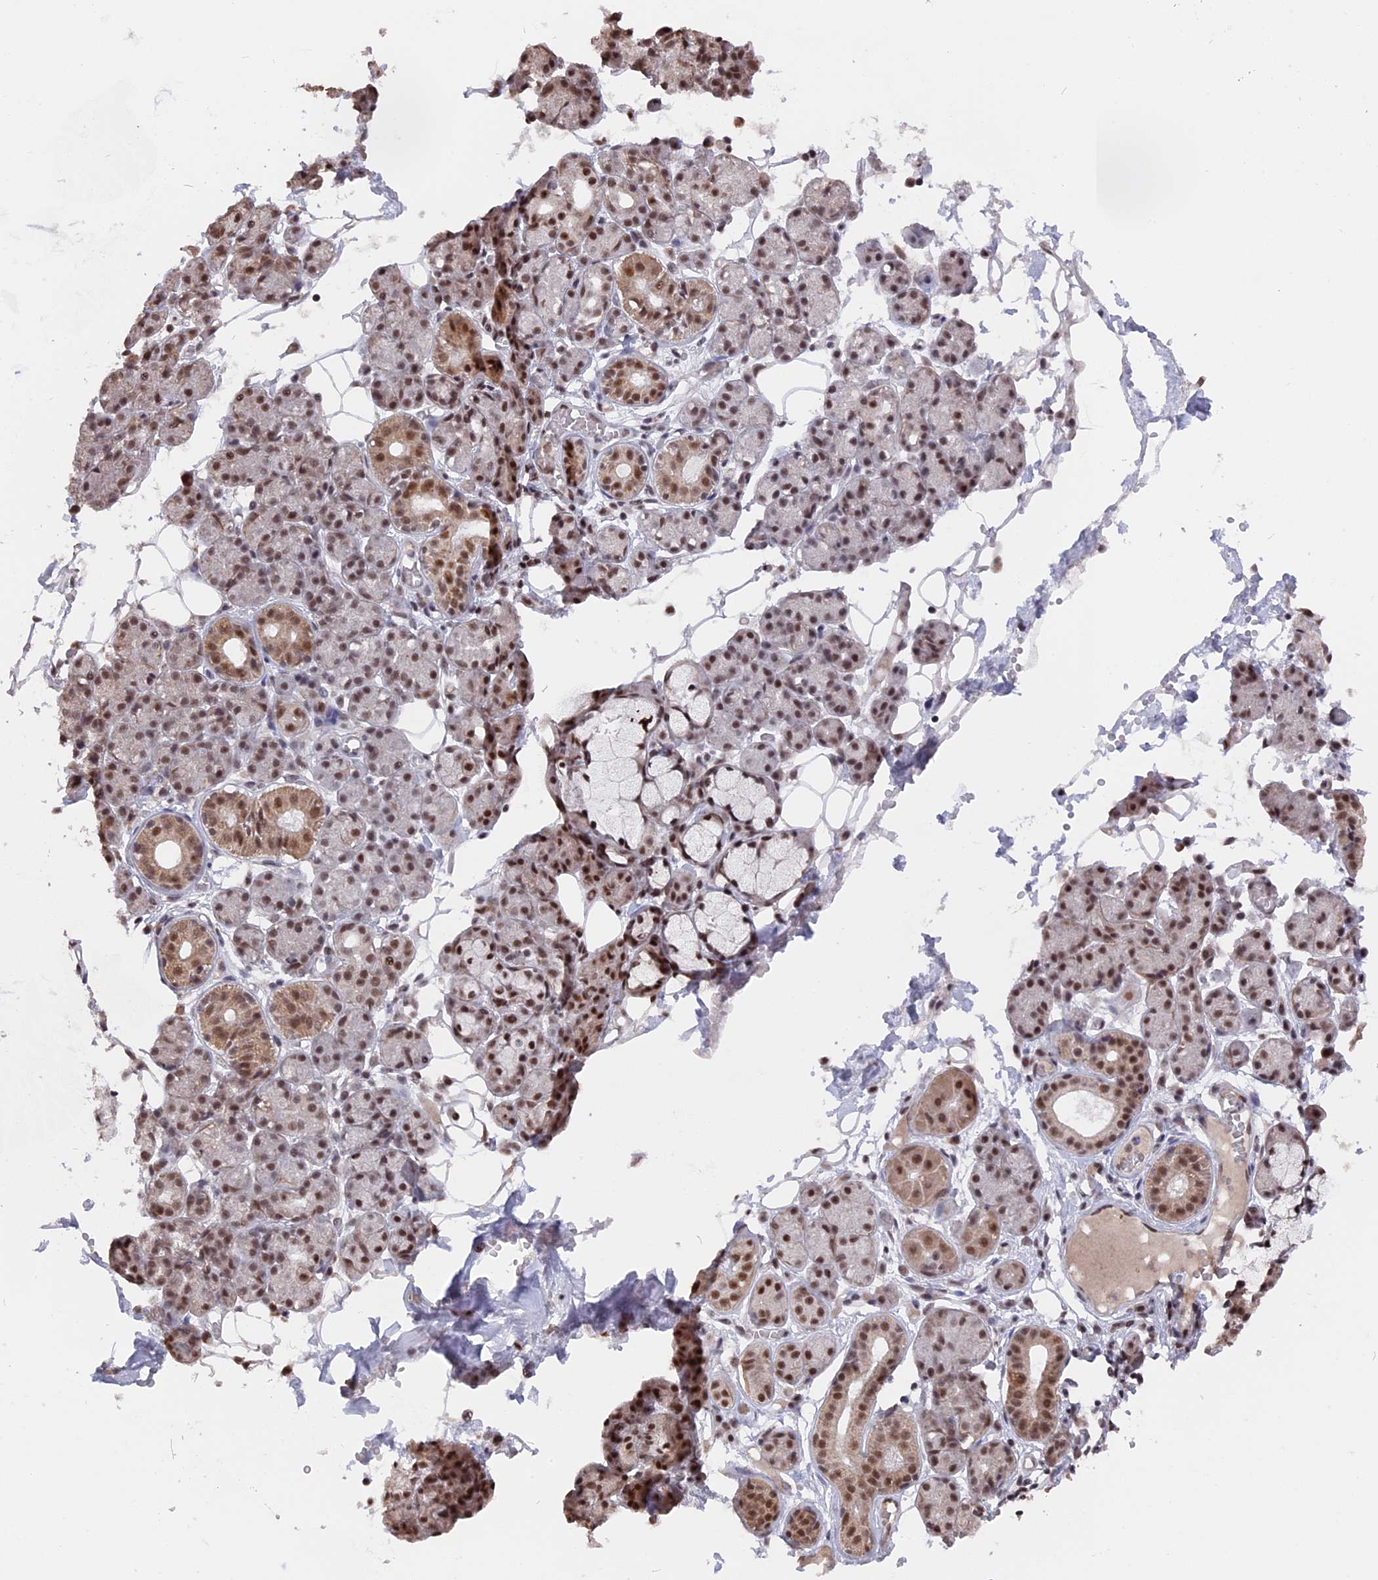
{"staining": {"intensity": "moderate", "quantity": ">75%", "location": "cytoplasmic/membranous,nuclear"}, "tissue": "salivary gland", "cell_type": "Glandular cells", "image_type": "normal", "snomed": [{"axis": "morphology", "description": "Normal tissue, NOS"}, {"axis": "topography", "description": "Salivary gland"}], "caption": "Immunohistochemistry (IHC) histopathology image of benign salivary gland: salivary gland stained using immunohistochemistry (IHC) exhibits medium levels of moderate protein expression localized specifically in the cytoplasmic/membranous,nuclear of glandular cells, appearing as a cytoplasmic/membranous,nuclear brown color.", "gene": "SF3A2", "patient": {"sex": "male", "age": 63}}